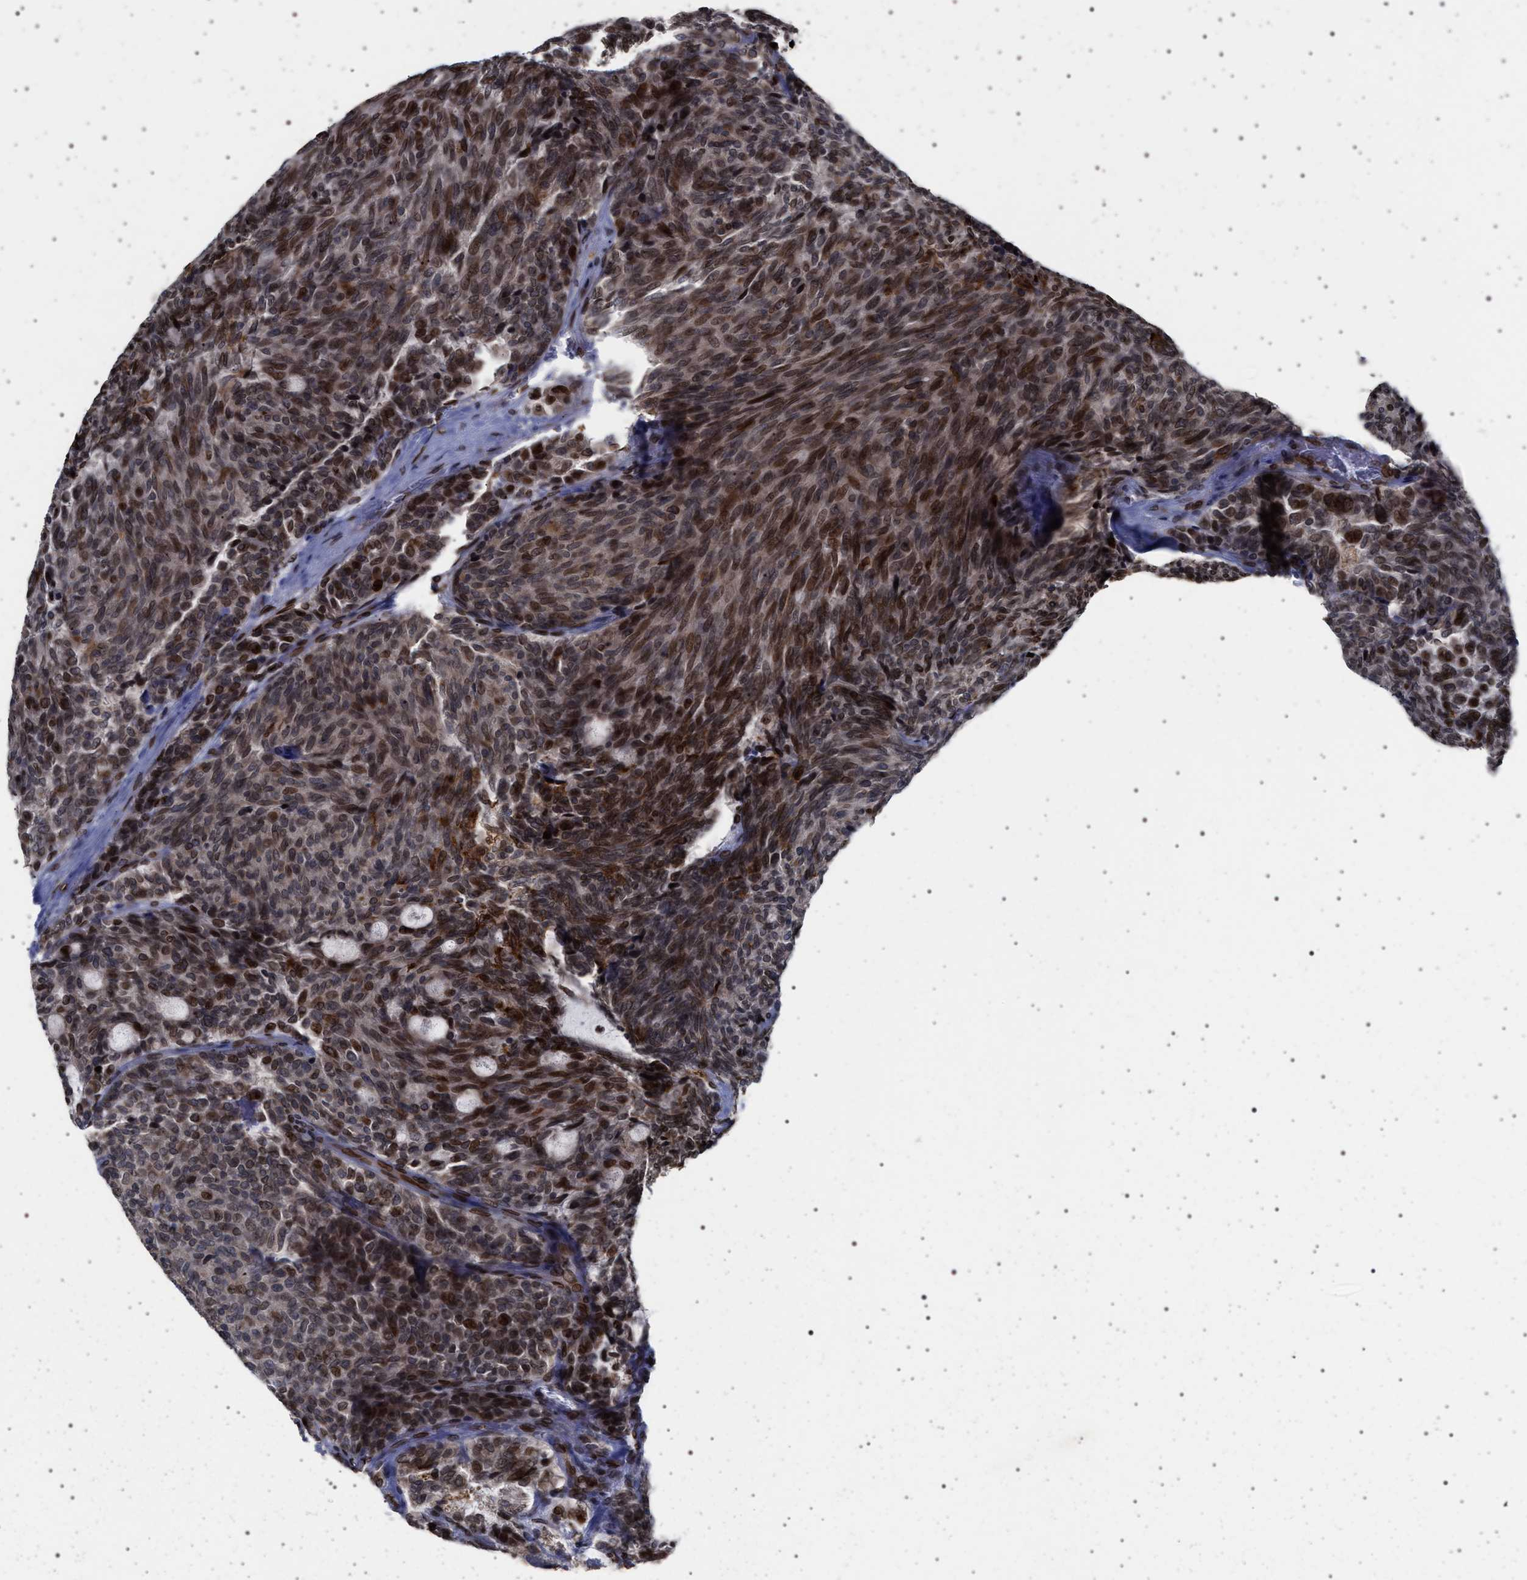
{"staining": {"intensity": "strong", "quantity": ">75%", "location": "nuclear"}, "tissue": "carcinoid", "cell_type": "Tumor cells", "image_type": "cancer", "snomed": [{"axis": "morphology", "description": "Carcinoid, malignant, NOS"}, {"axis": "topography", "description": "Pancreas"}], "caption": "A high-resolution photomicrograph shows IHC staining of carcinoid (malignant), which reveals strong nuclear positivity in approximately >75% of tumor cells. The staining is performed using DAB brown chromogen to label protein expression. The nuclei are counter-stained blue using hematoxylin.", "gene": "ING2", "patient": {"sex": "female", "age": 54}}